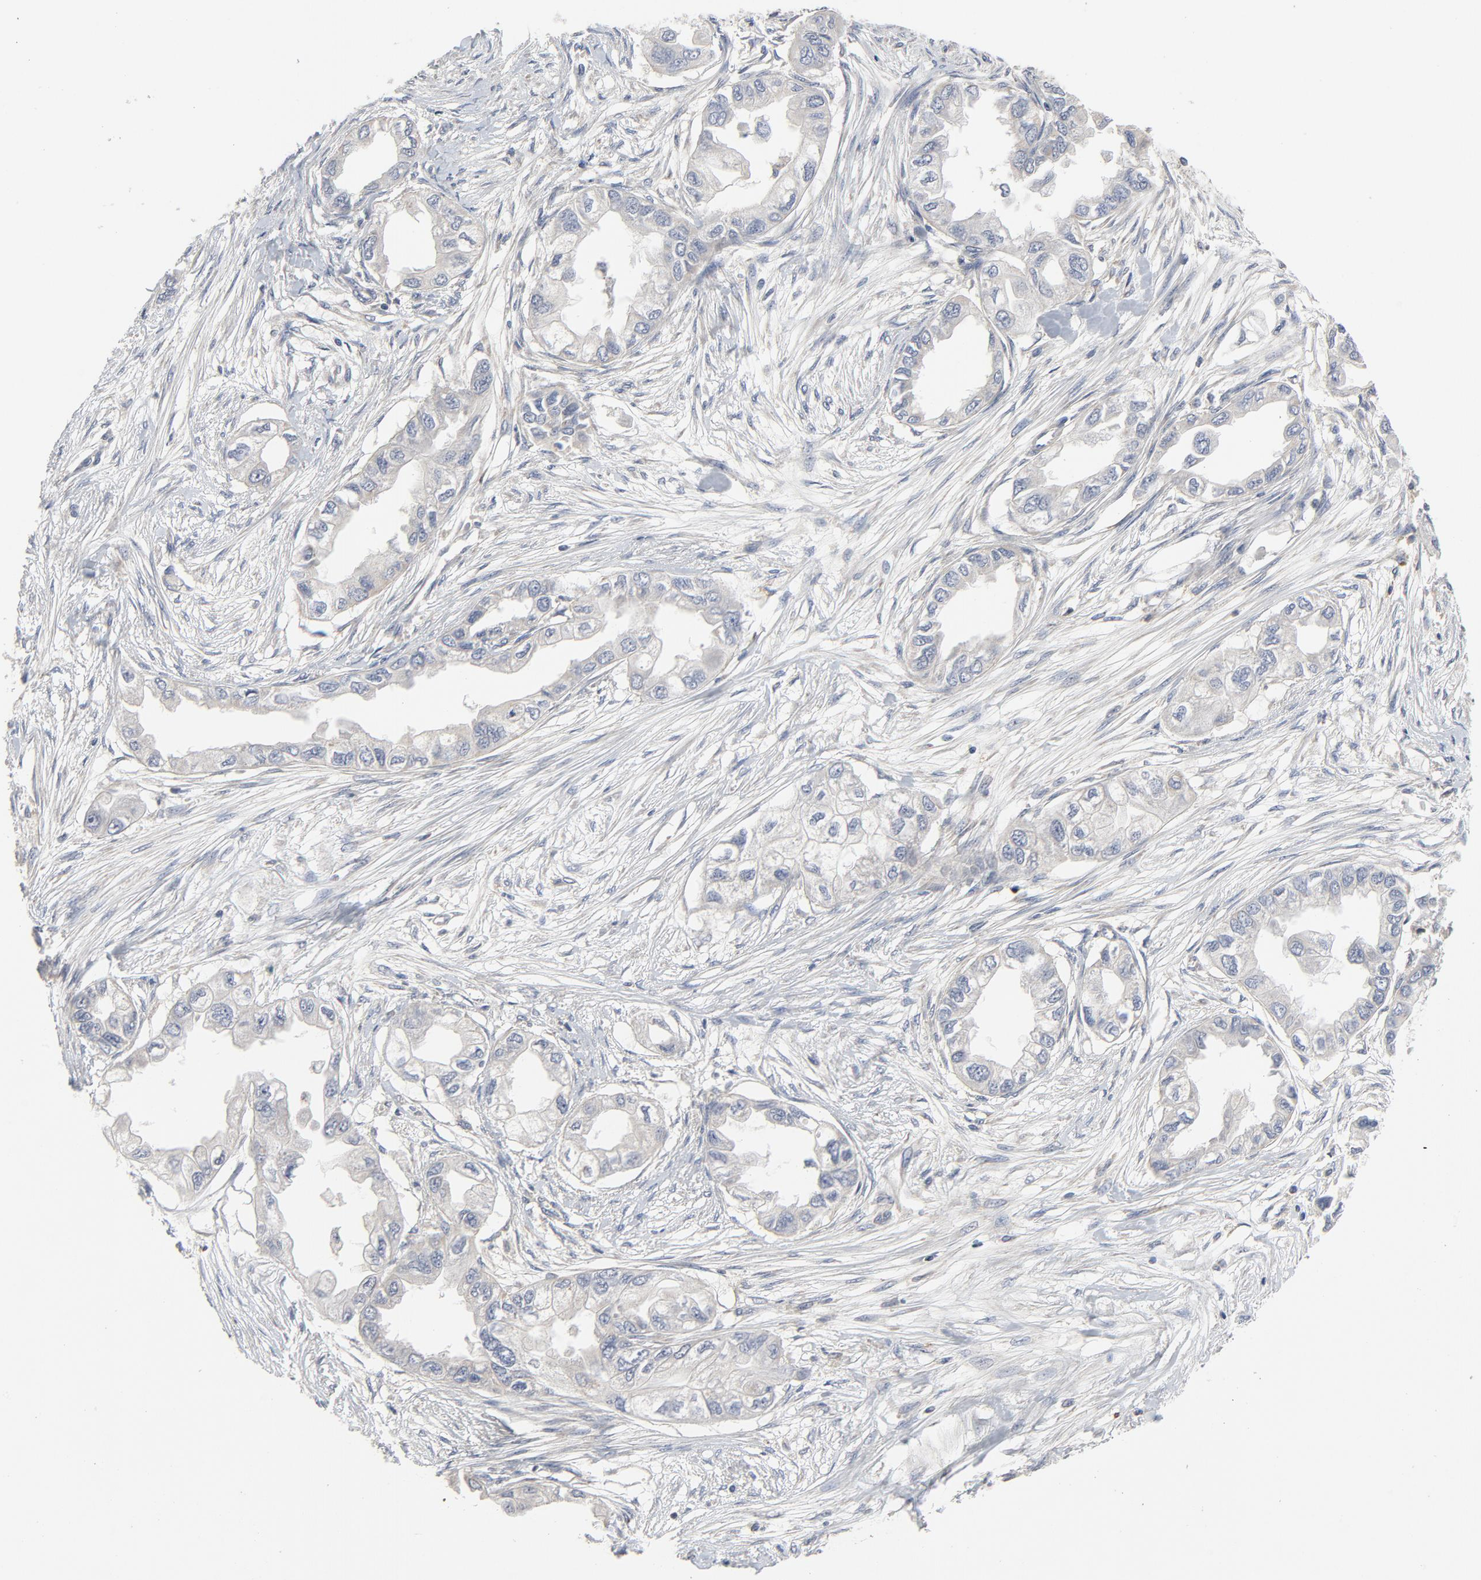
{"staining": {"intensity": "weak", "quantity": "25%-75%", "location": "cytoplasmic/membranous"}, "tissue": "endometrial cancer", "cell_type": "Tumor cells", "image_type": "cancer", "snomed": [{"axis": "morphology", "description": "Adenocarcinoma, NOS"}, {"axis": "topography", "description": "Endometrium"}], "caption": "A brown stain shows weak cytoplasmic/membranous positivity of a protein in adenocarcinoma (endometrial) tumor cells. Ihc stains the protein in brown and the nuclei are stained blue.", "gene": "C14orf119", "patient": {"sex": "female", "age": 67}}